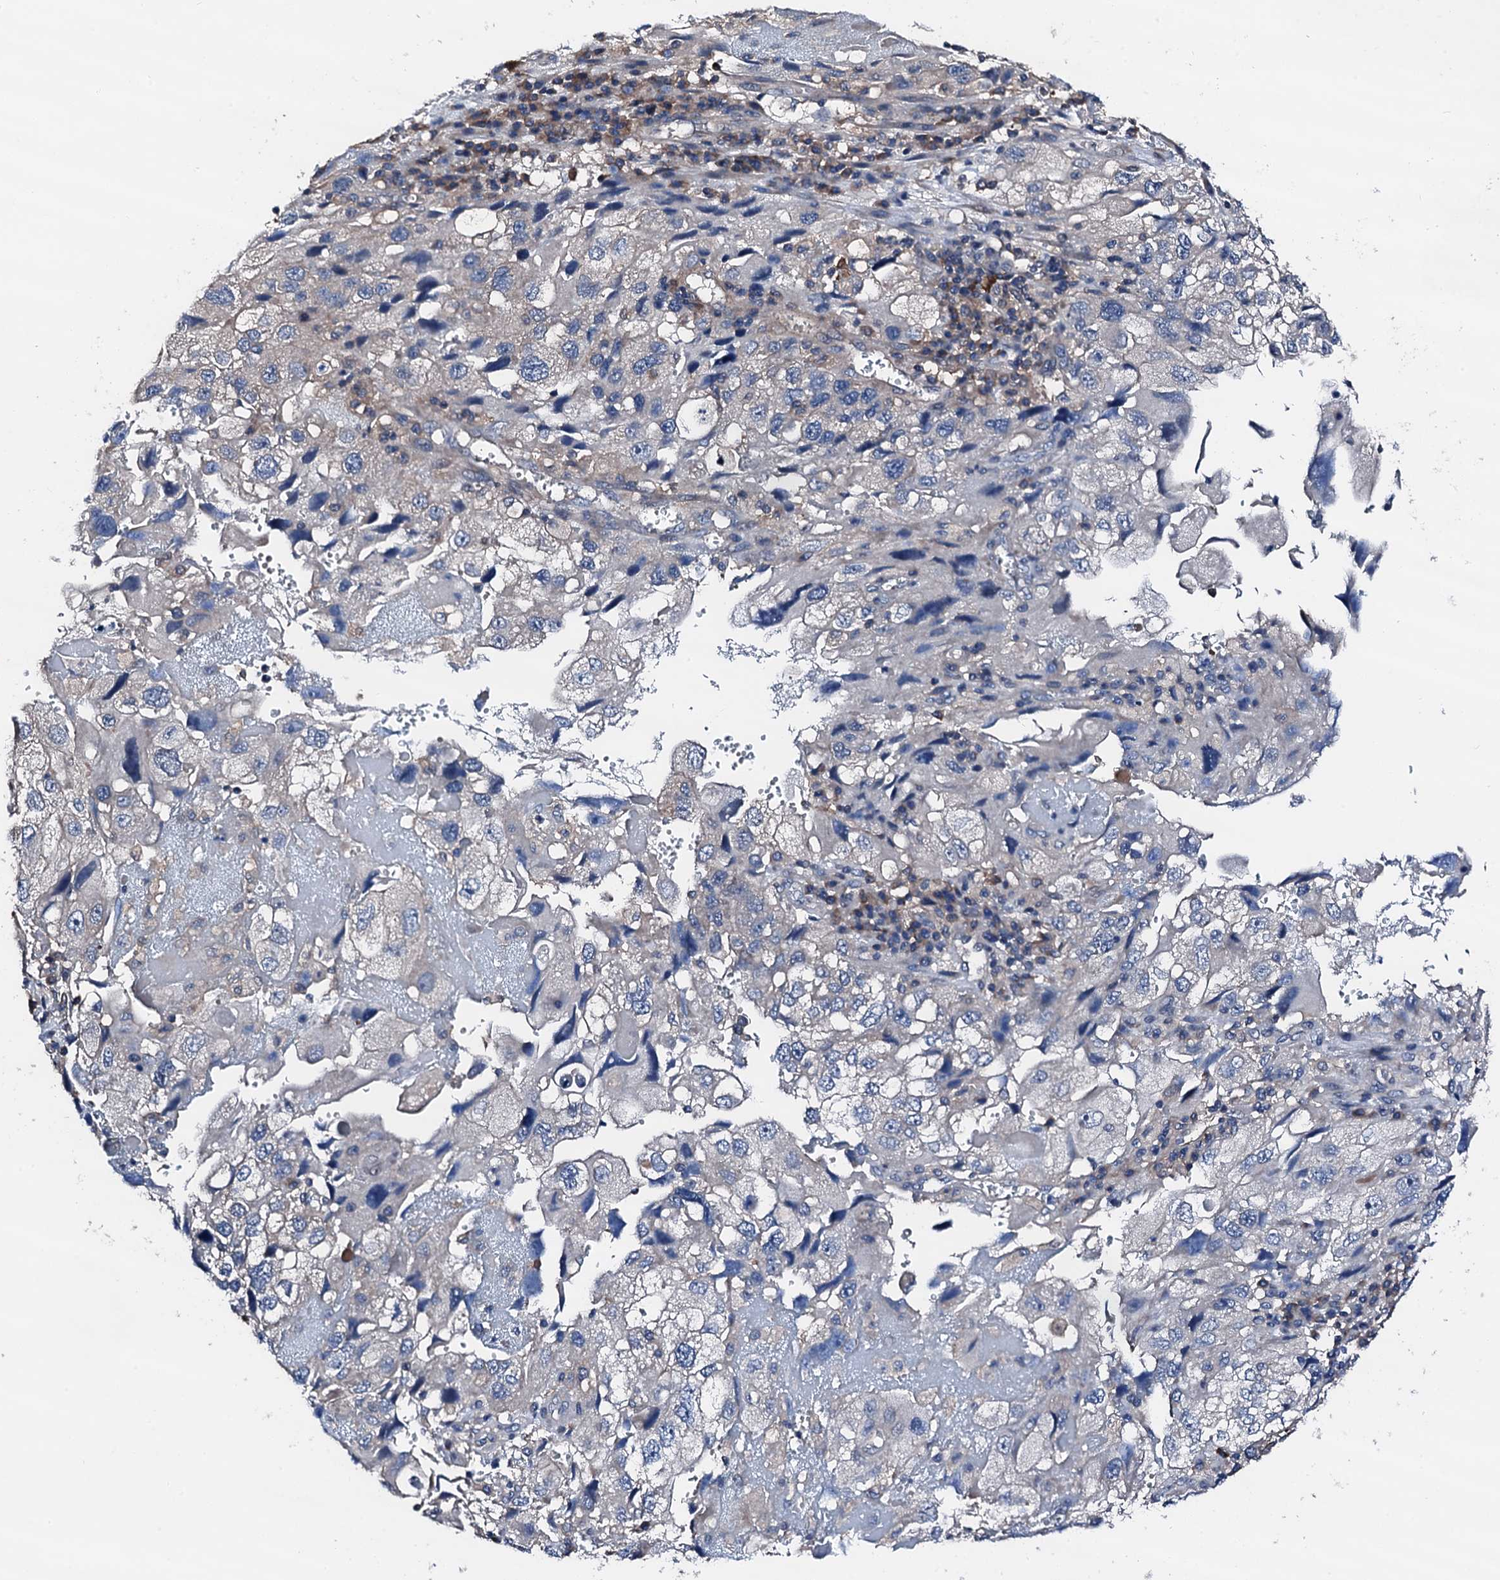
{"staining": {"intensity": "negative", "quantity": "none", "location": "none"}, "tissue": "endometrial cancer", "cell_type": "Tumor cells", "image_type": "cancer", "snomed": [{"axis": "morphology", "description": "Adenocarcinoma, NOS"}, {"axis": "topography", "description": "Endometrium"}], "caption": "Image shows no protein expression in tumor cells of adenocarcinoma (endometrial) tissue.", "gene": "TRAFD1", "patient": {"sex": "female", "age": 49}}